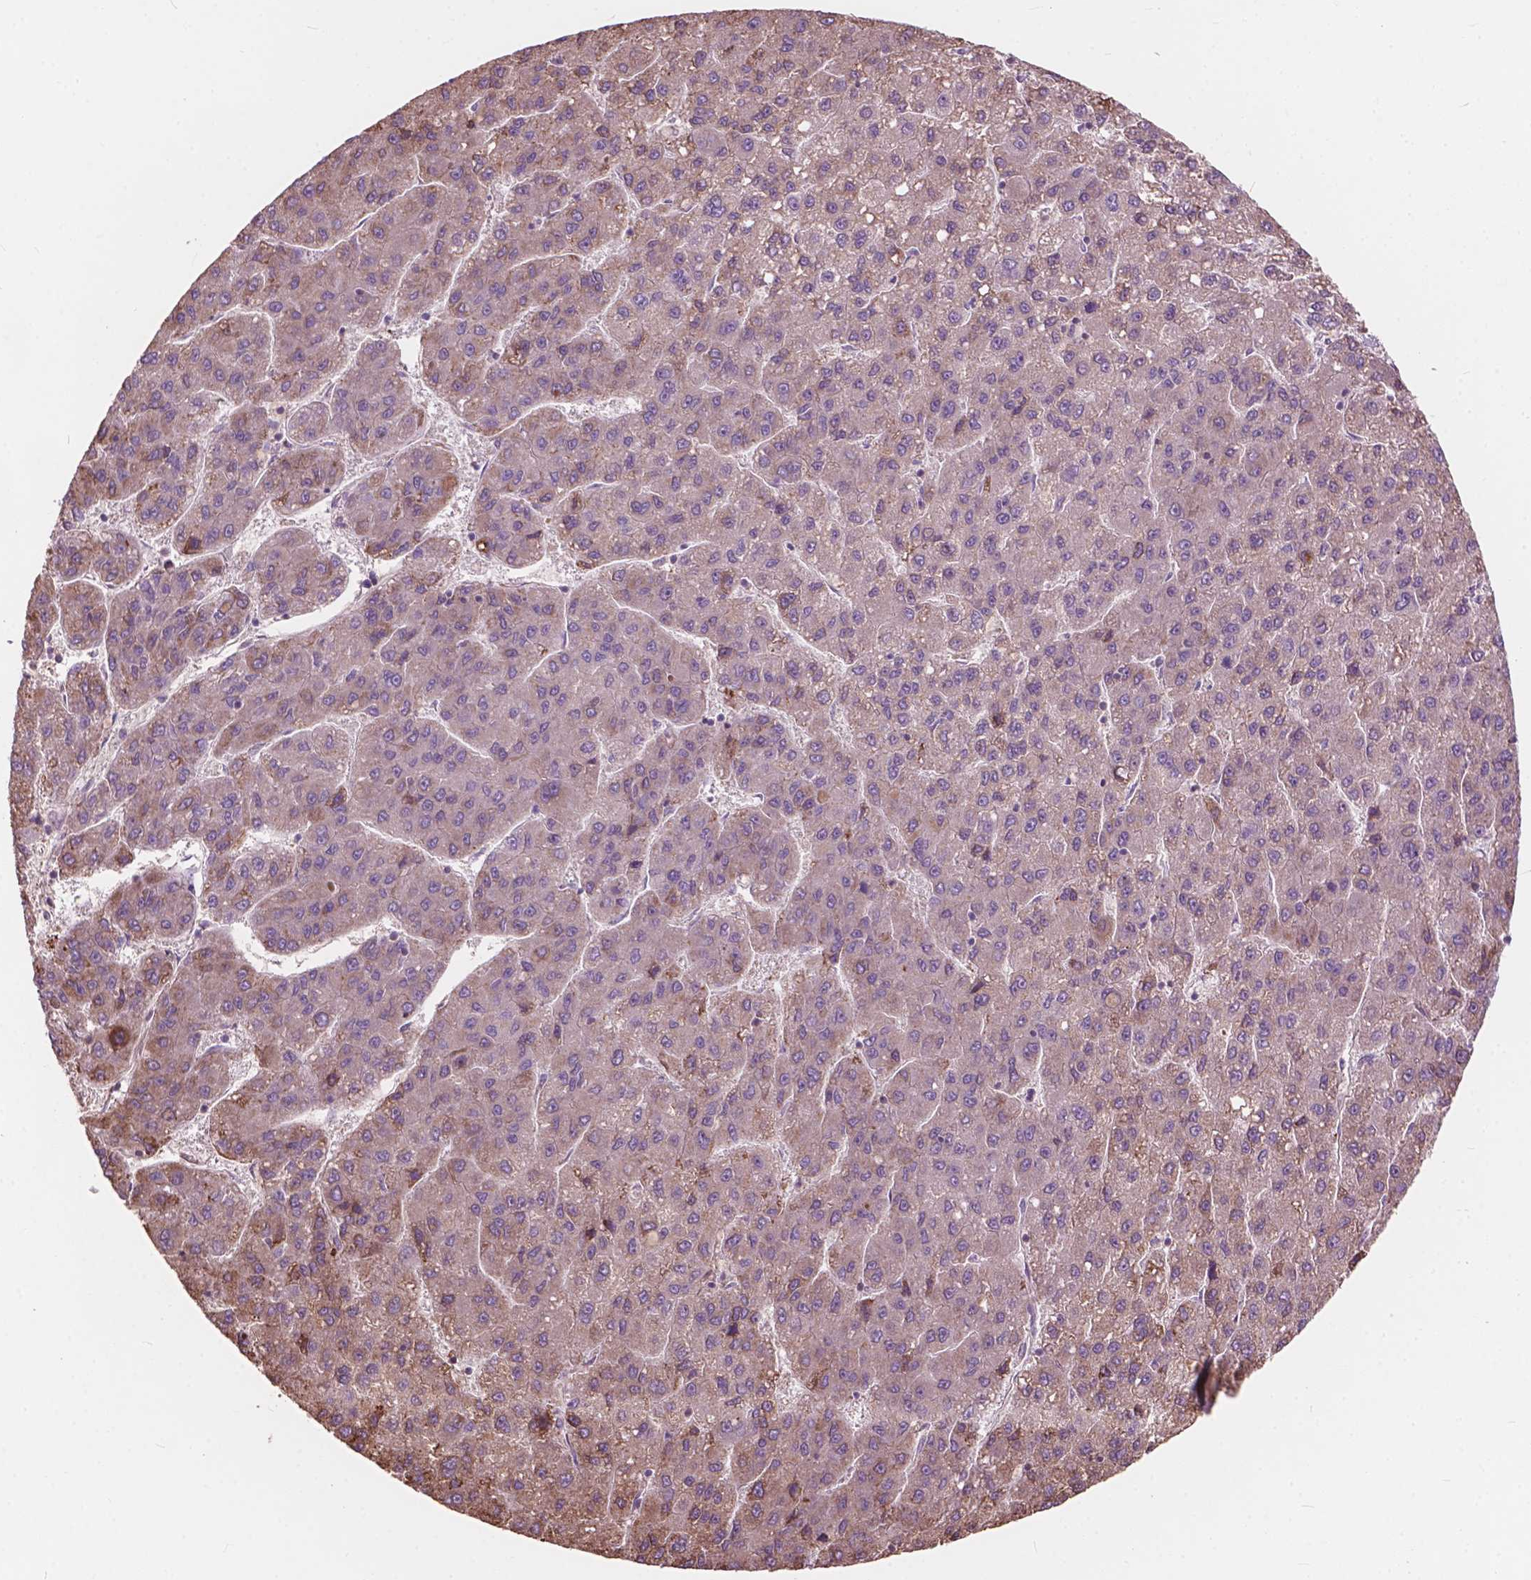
{"staining": {"intensity": "moderate", "quantity": "<25%", "location": "cytoplasmic/membranous"}, "tissue": "liver cancer", "cell_type": "Tumor cells", "image_type": "cancer", "snomed": [{"axis": "morphology", "description": "Carcinoma, Hepatocellular, NOS"}, {"axis": "topography", "description": "Liver"}], "caption": "Moderate cytoplasmic/membranous expression for a protein is appreciated in approximately <25% of tumor cells of liver cancer using IHC.", "gene": "FNIP1", "patient": {"sex": "female", "age": 82}}